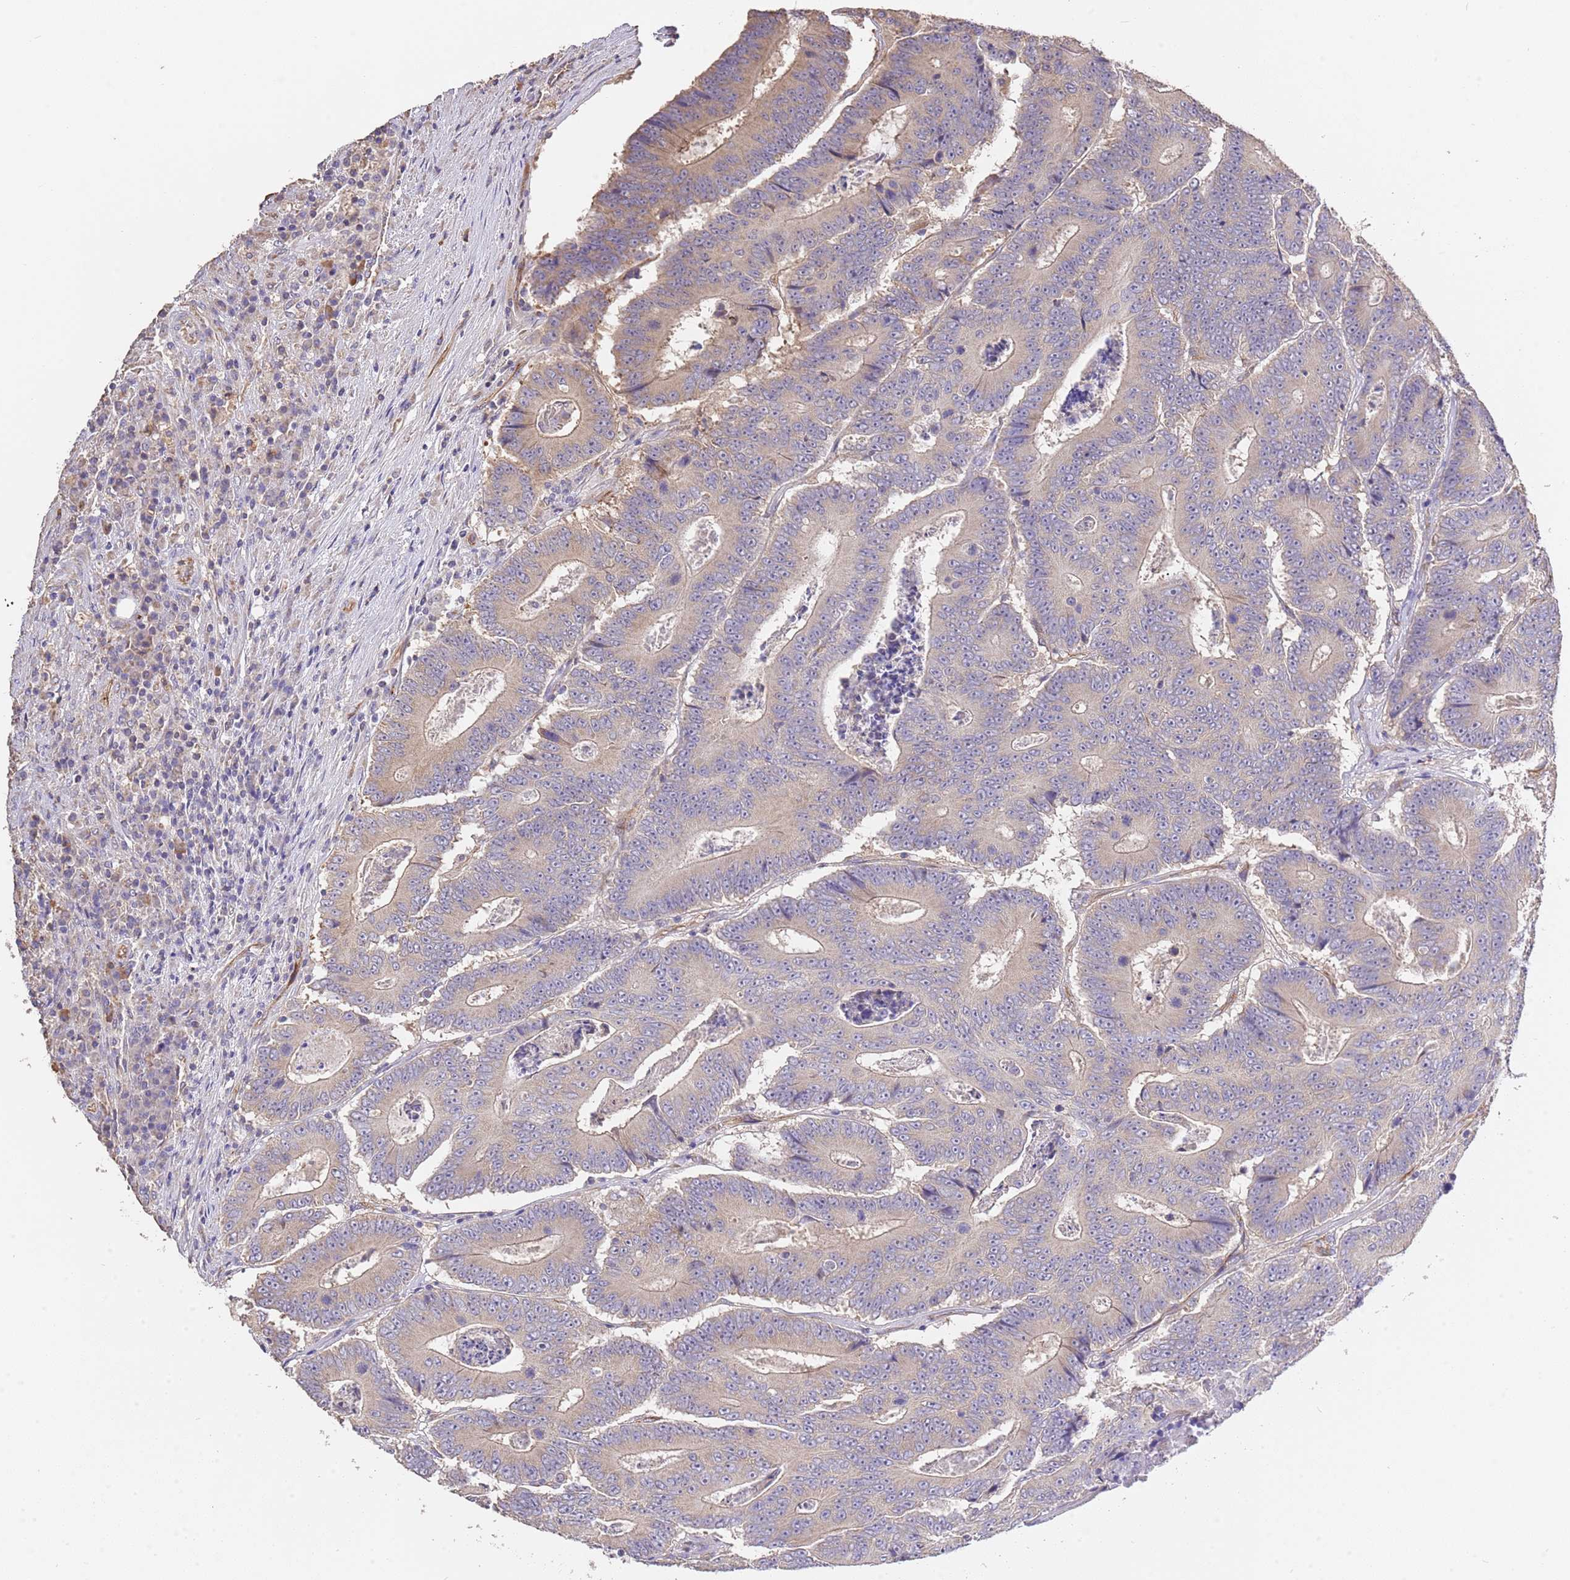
{"staining": {"intensity": "weak", "quantity": "<25%", "location": "cytoplasmic/membranous"}, "tissue": "colorectal cancer", "cell_type": "Tumor cells", "image_type": "cancer", "snomed": [{"axis": "morphology", "description": "Adenocarcinoma, NOS"}, {"axis": "topography", "description": "Colon"}], "caption": "A high-resolution micrograph shows immunohistochemistry staining of adenocarcinoma (colorectal), which demonstrates no significant expression in tumor cells.", "gene": "DOCK9", "patient": {"sex": "male", "age": 83}}